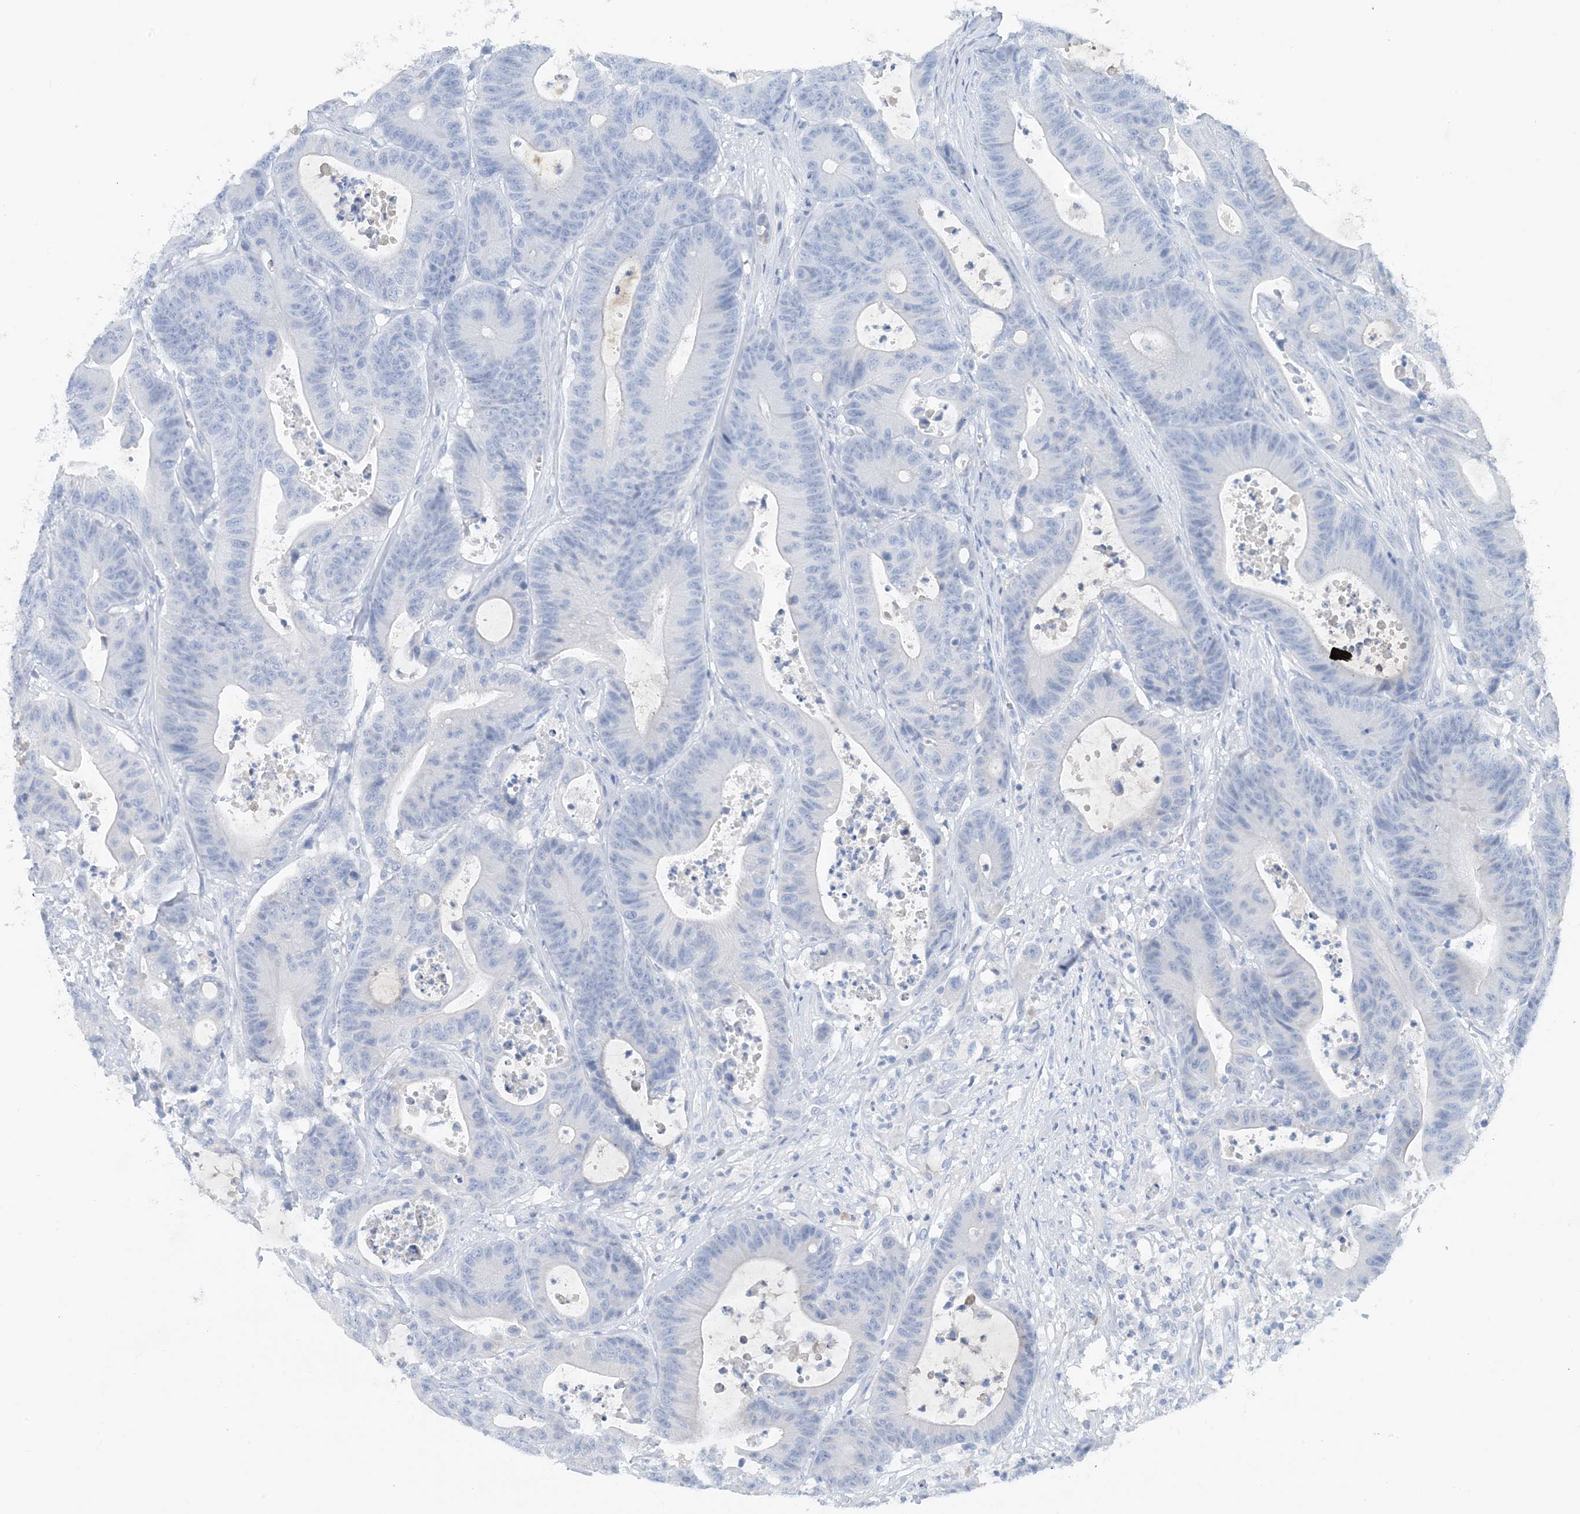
{"staining": {"intensity": "negative", "quantity": "none", "location": "none"}, "tissue": "colorectal cancer", "cell_type": "Tumor cells", "image_type": "cancer", "snomed": [{"axis": "morphology", "description": "Adenocarcinoma, NOS"}, {"axis": "topography", "description": "Colon"}], "caption": "Tumor cells are negative for protein expression in human colorectal cancer. The staining was performed using DAB (3,3'-diaminobenzidine) to visualize the protein expression in brown, while the nuclei were stained in blue with hematoxylin (Magnification: 20x).", "gene": "CTRL", "patient": {"sex": "female", "age": 84}}